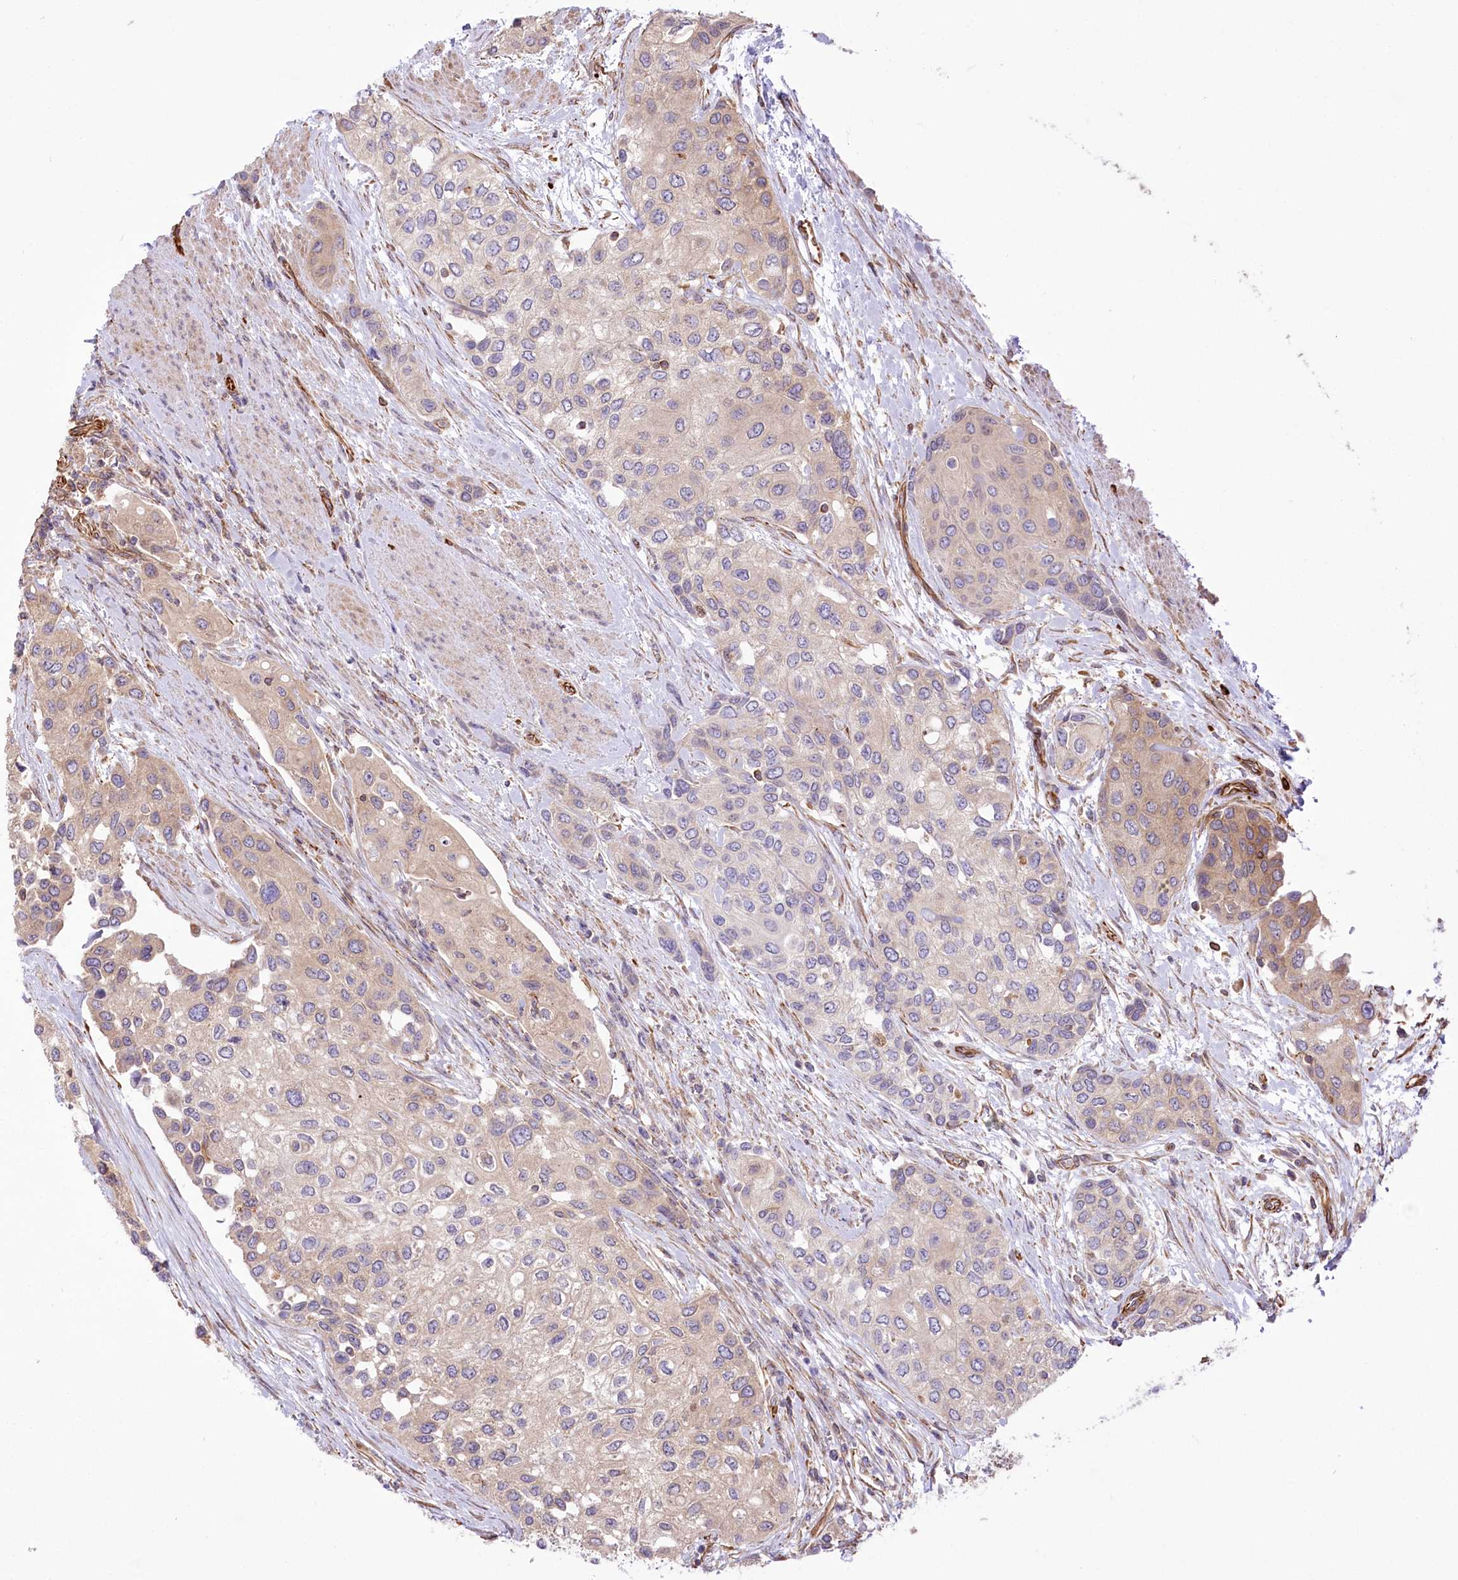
{"staining": {"intensity": "weak", "quantity": "25%-75%", "location": "cytoplasmic/membranous"}, "tissue": "urothelial cancer", "cell_type": "Tumor cells", "image_type": "cancer", "snomed": [{"axis": "morphology", "description": "Normal tissue, NOS"}, {"axis": "morphology", "description": "Urothelial carcinoma, High grade"}, {"axis": "topography", "description": "Vascular tissue"}, {"axis": "topography", "description": "Urinary bladder"}], "caption": "Urothelial cancer stained with immunohistochemistry (IHC) demonstrates weak cytoplasmic/membranous positivity in approximately 25%-75% of tumor cells.", "gene": "TTC1", "patient": {"sex": "female", "age": 56}}